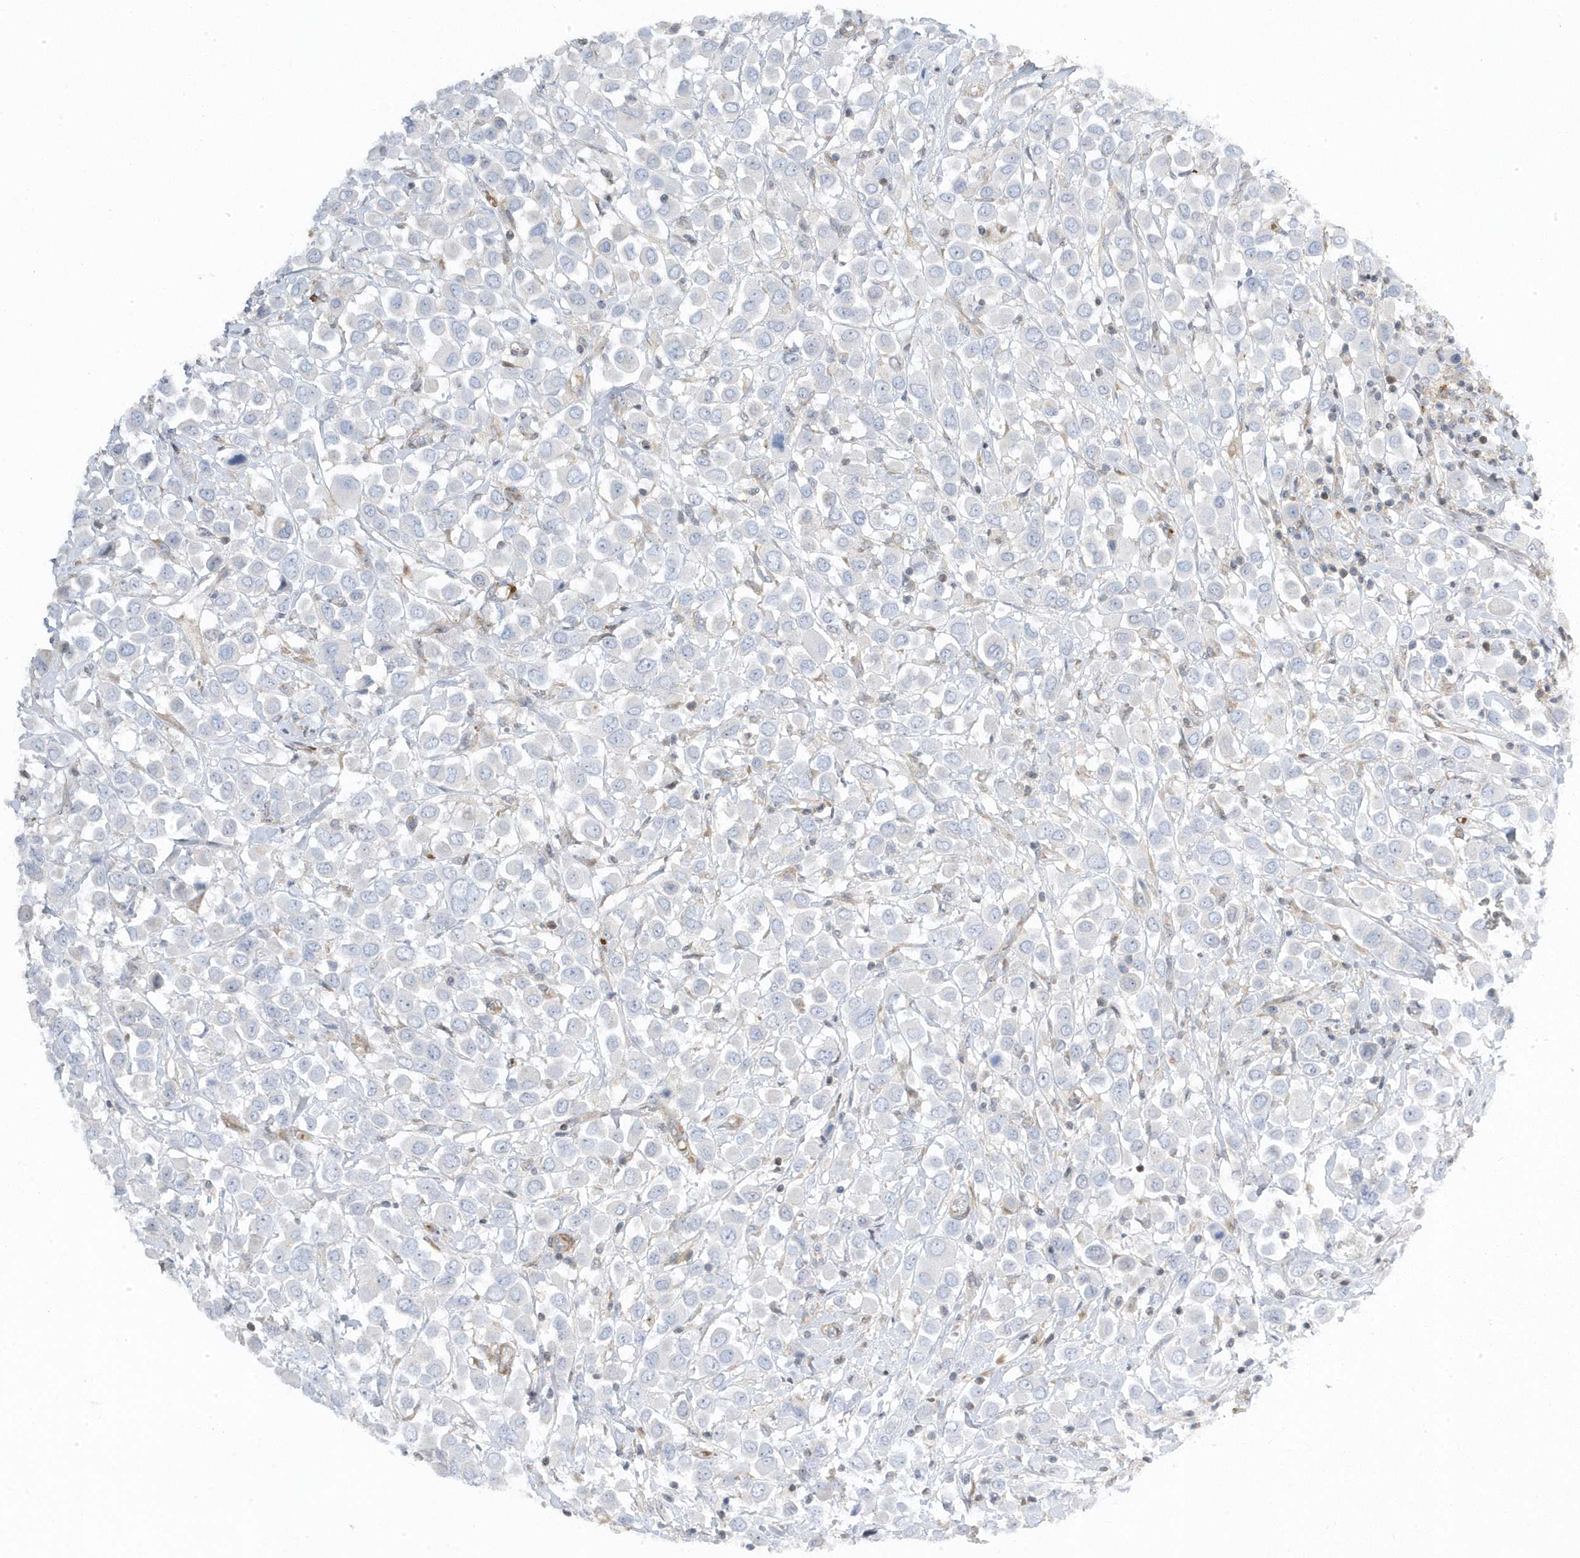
{"staining": {"intensity": "negative", "quantity": "none", "location": "none"}, "tissue": "breast cancer", "cell_type": "Tumor cells", "image_type": "cancer", "snomed": [{"axis": "morphology", "description": "Duct carcinoma"}, {"axis": "topography", "description": "Breast"}], "caption": "Human breast cancer (infiltrating ductal carcinoma) stained for a protein using immunohistochemistry displays no expression in tumor cells.", "gene": "MAP7D3", "patient": {"sex": "female", "age": 61}}